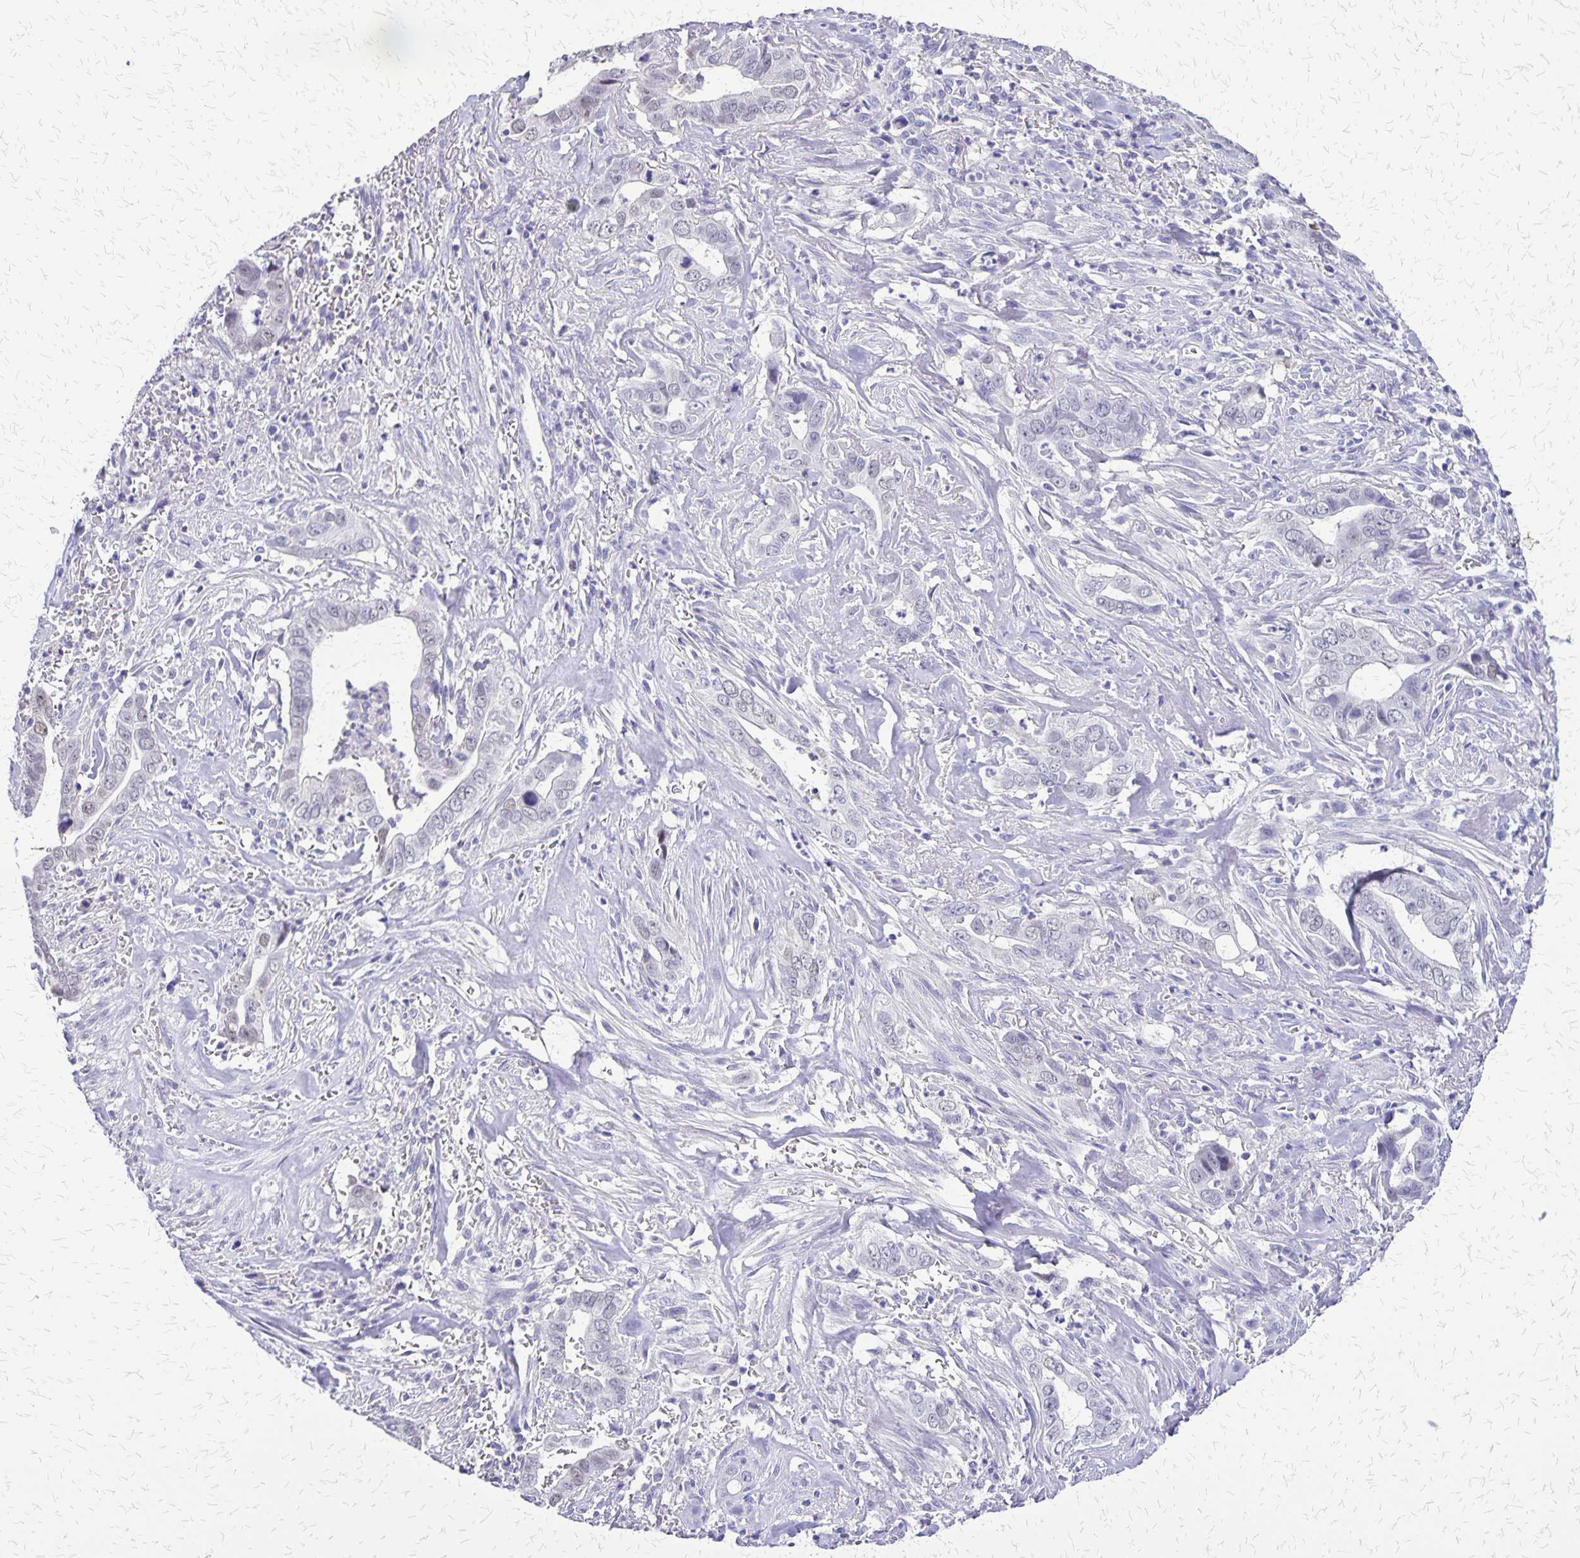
{"staining": {"intensity": "negative", "quantity": "none", "location": "none"}, "tissue": "liver cancer", "cell_type": "Tumor cells", "image_type": "cancer", "snomed": [{"axis": "morphology", "description": "Cholangiocarcinoma"}, {"axis": "topography", "description": "Liver"}], "caption": "DAB immunohistochemical staining of human liver cancer displays no significant staining in tumor cells.", "gene": "SI", "patient": {"sex": "female", "age": 79}}